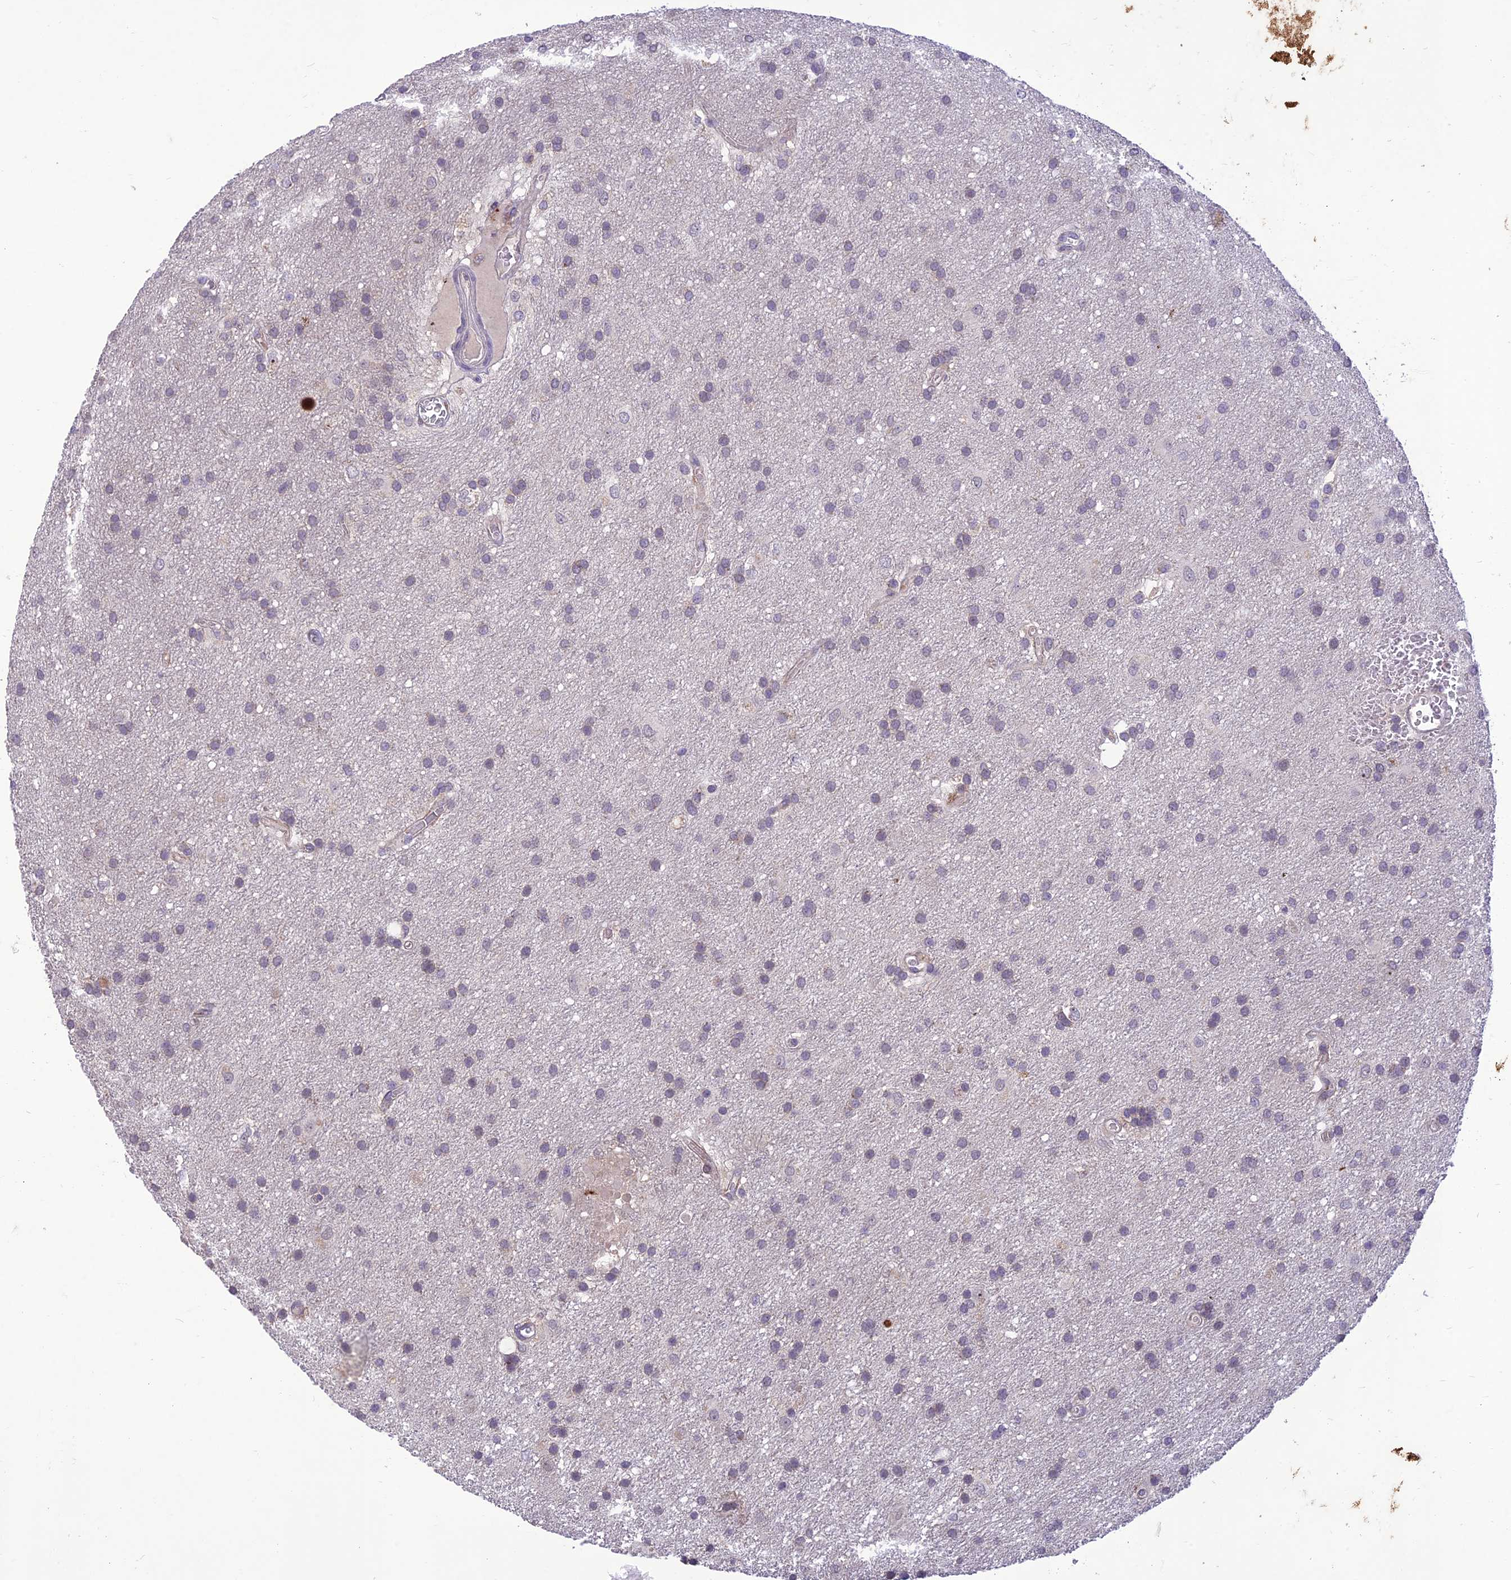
{"staining": {"intensity": "negative", "quantity": "none", "location": "none"}, "tissue": "glioma", "cell_type": "Tumor cells", "image_type": "cancer", "snomed": [{"axis": "morphology", "description": "Glioma, malignant, Low grade"}, {"axis": "topography", "description": "Brain"}], "caption": "IHC of malignant glioma (low-grade) exhibits no staining in tumor cells. The staining was performed using DAB to visualize the protein expression in brown, while the nuclei were stained in blue with hematoxylin (Magnification: 20x).", "gene": "ITGAE", "patient": {"sex": "male", "age": 66}}